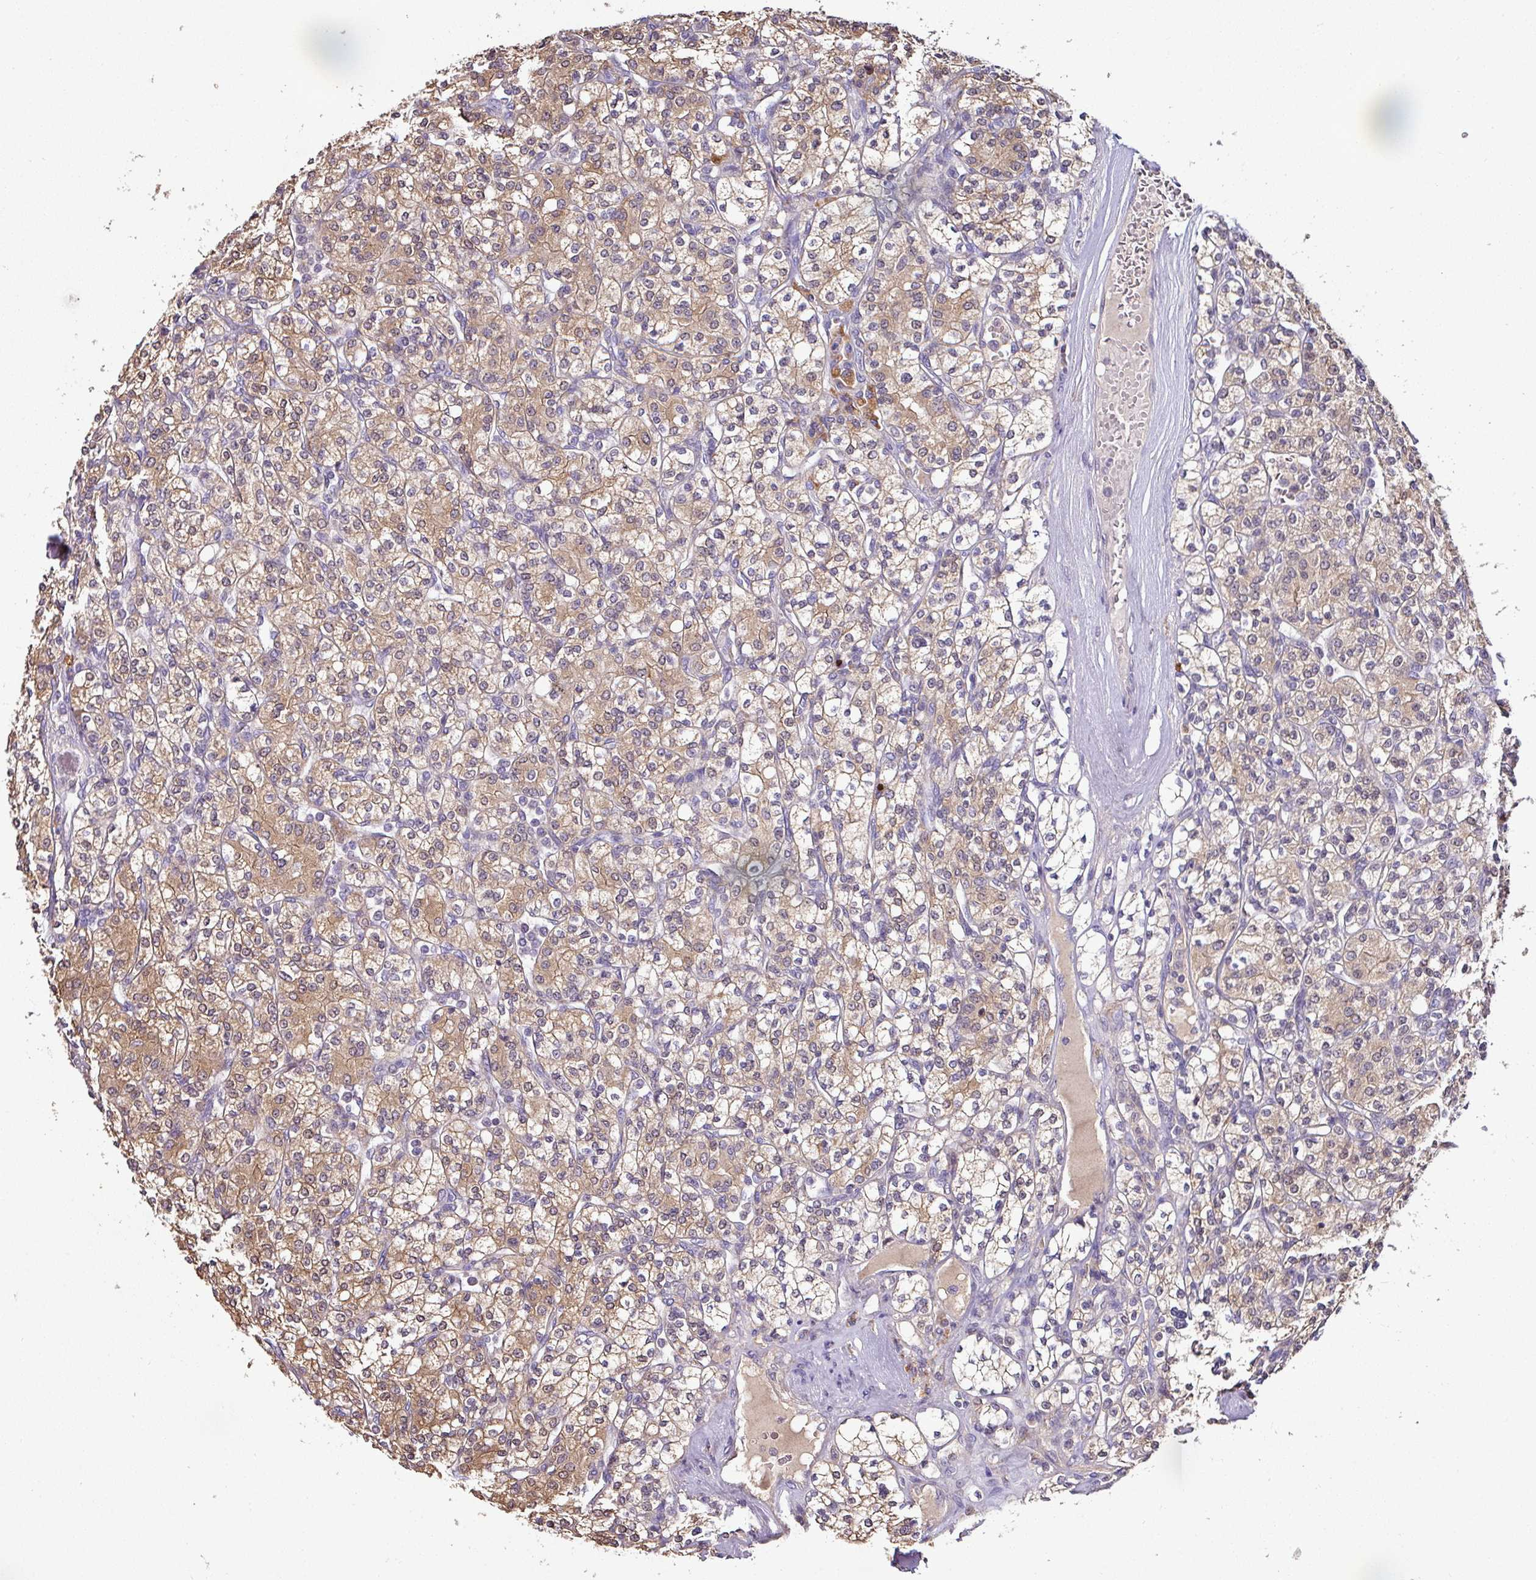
{"staining": {"intensity": "moderate", "quantity": ">75%", "location": "cytoplasmic/membranous"}, "tissue": "renal cancer", "cell_type": "Tumor cells", "image_type": "cancer", "snomed": [{"axis": "morphology", "description": "Adenocarcinoma, NOS"}, {"axis": "topography", "description": "Kidney"}], "caption": "Human renal adenocarcinoma stained with a protein marker displays moderate staining in tumor cells.", "gene": "AEBP2", "patient": {"sex": "male", "age": 77}}